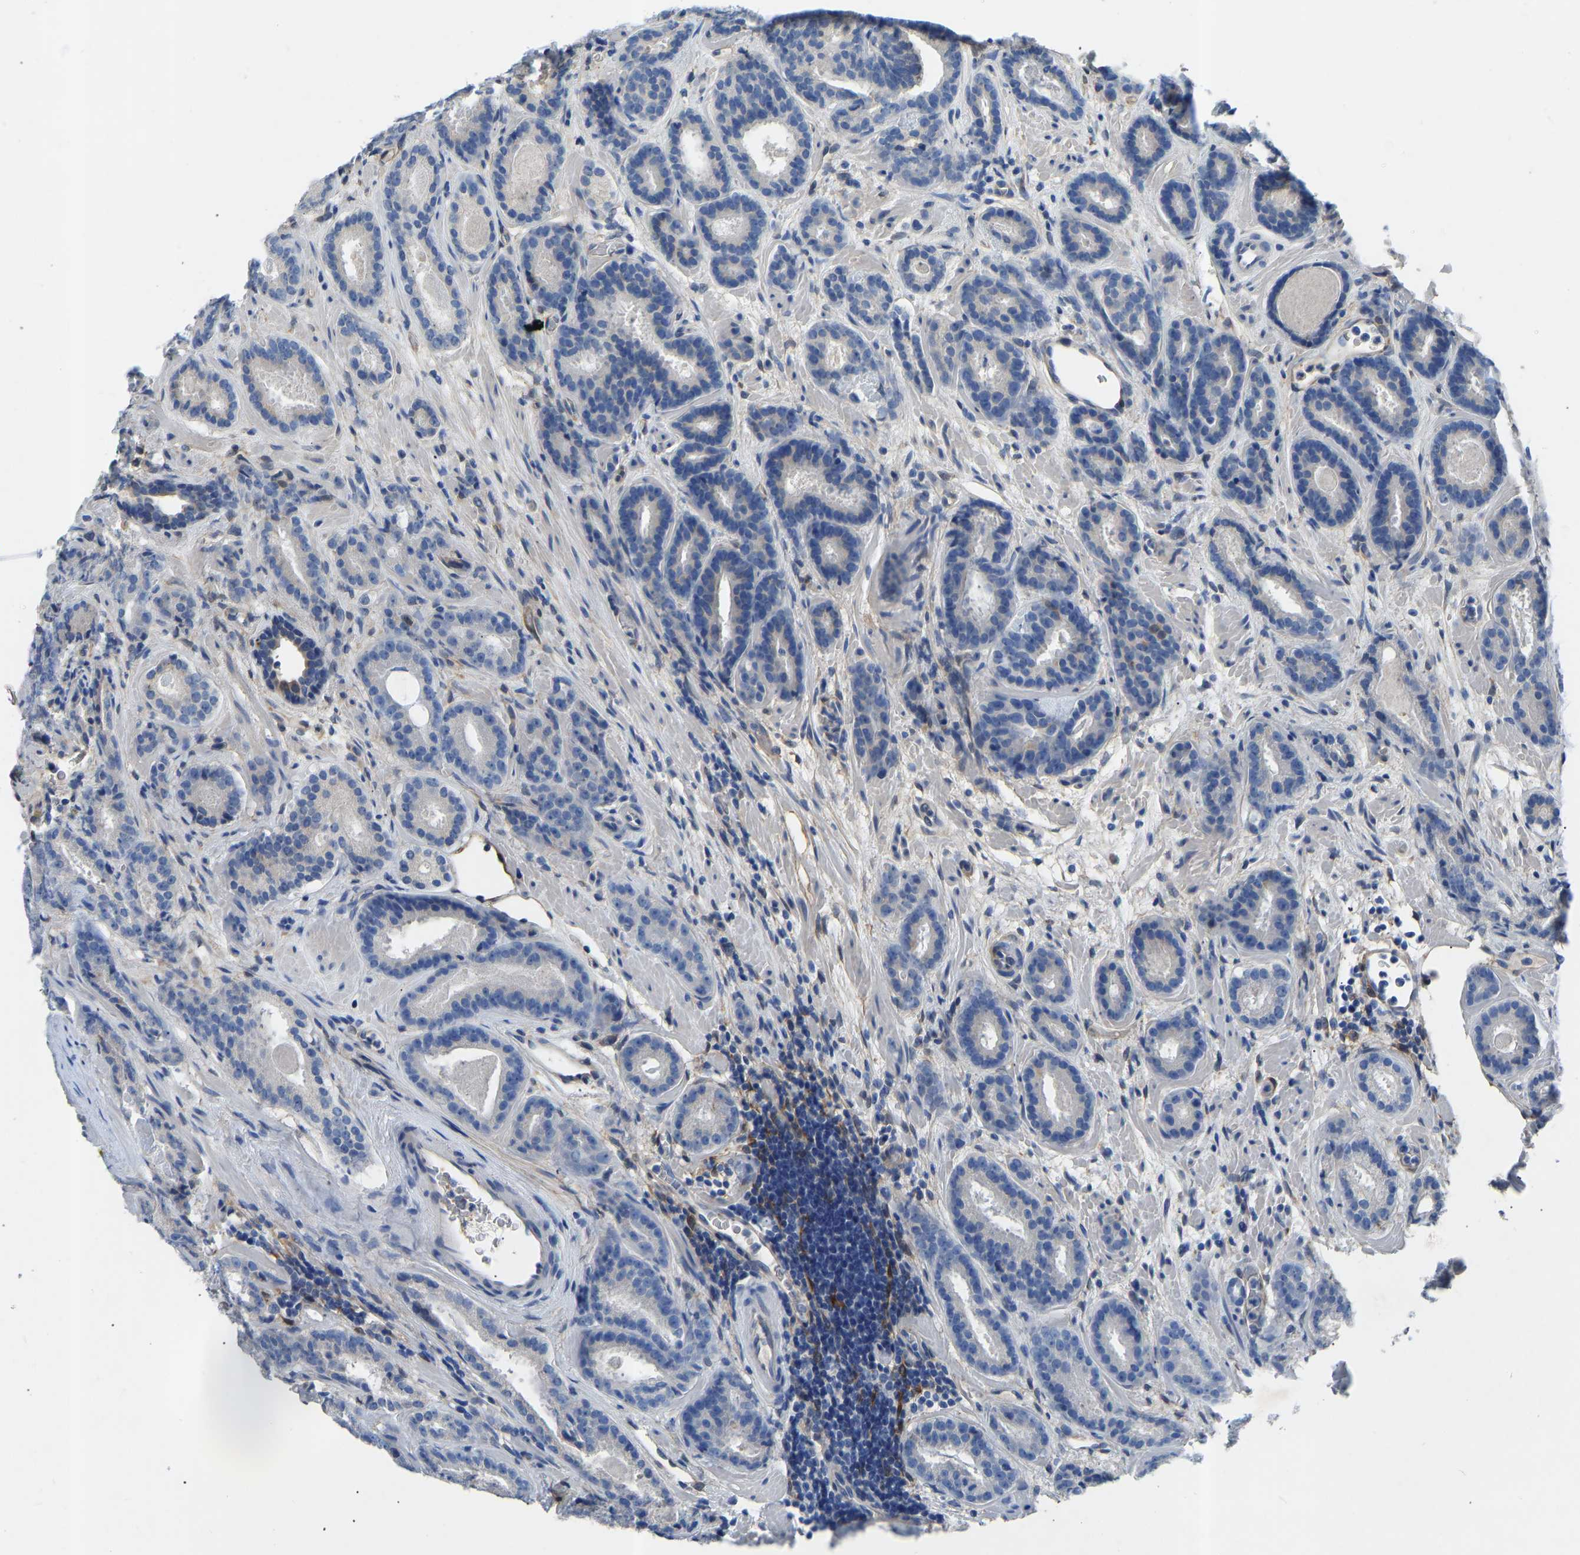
{"staining": {"intensity": "negative", "quantity": "none", "location": "none"}, "tissue": "prostate cancer", "cell_type": "Tumor cells", "image_type": "cancer", "snomed": [{"axis": "morphology", "description": "Adenocarcinoma, Low grade"}, {"axis": "topography", "description": "Prostate"}], "caption": "Prostate cancer stained for a protein using IHC shows no expression tumor cells.", "gene": "RBP1", "patient": {"sex": "male", "age": 69}}